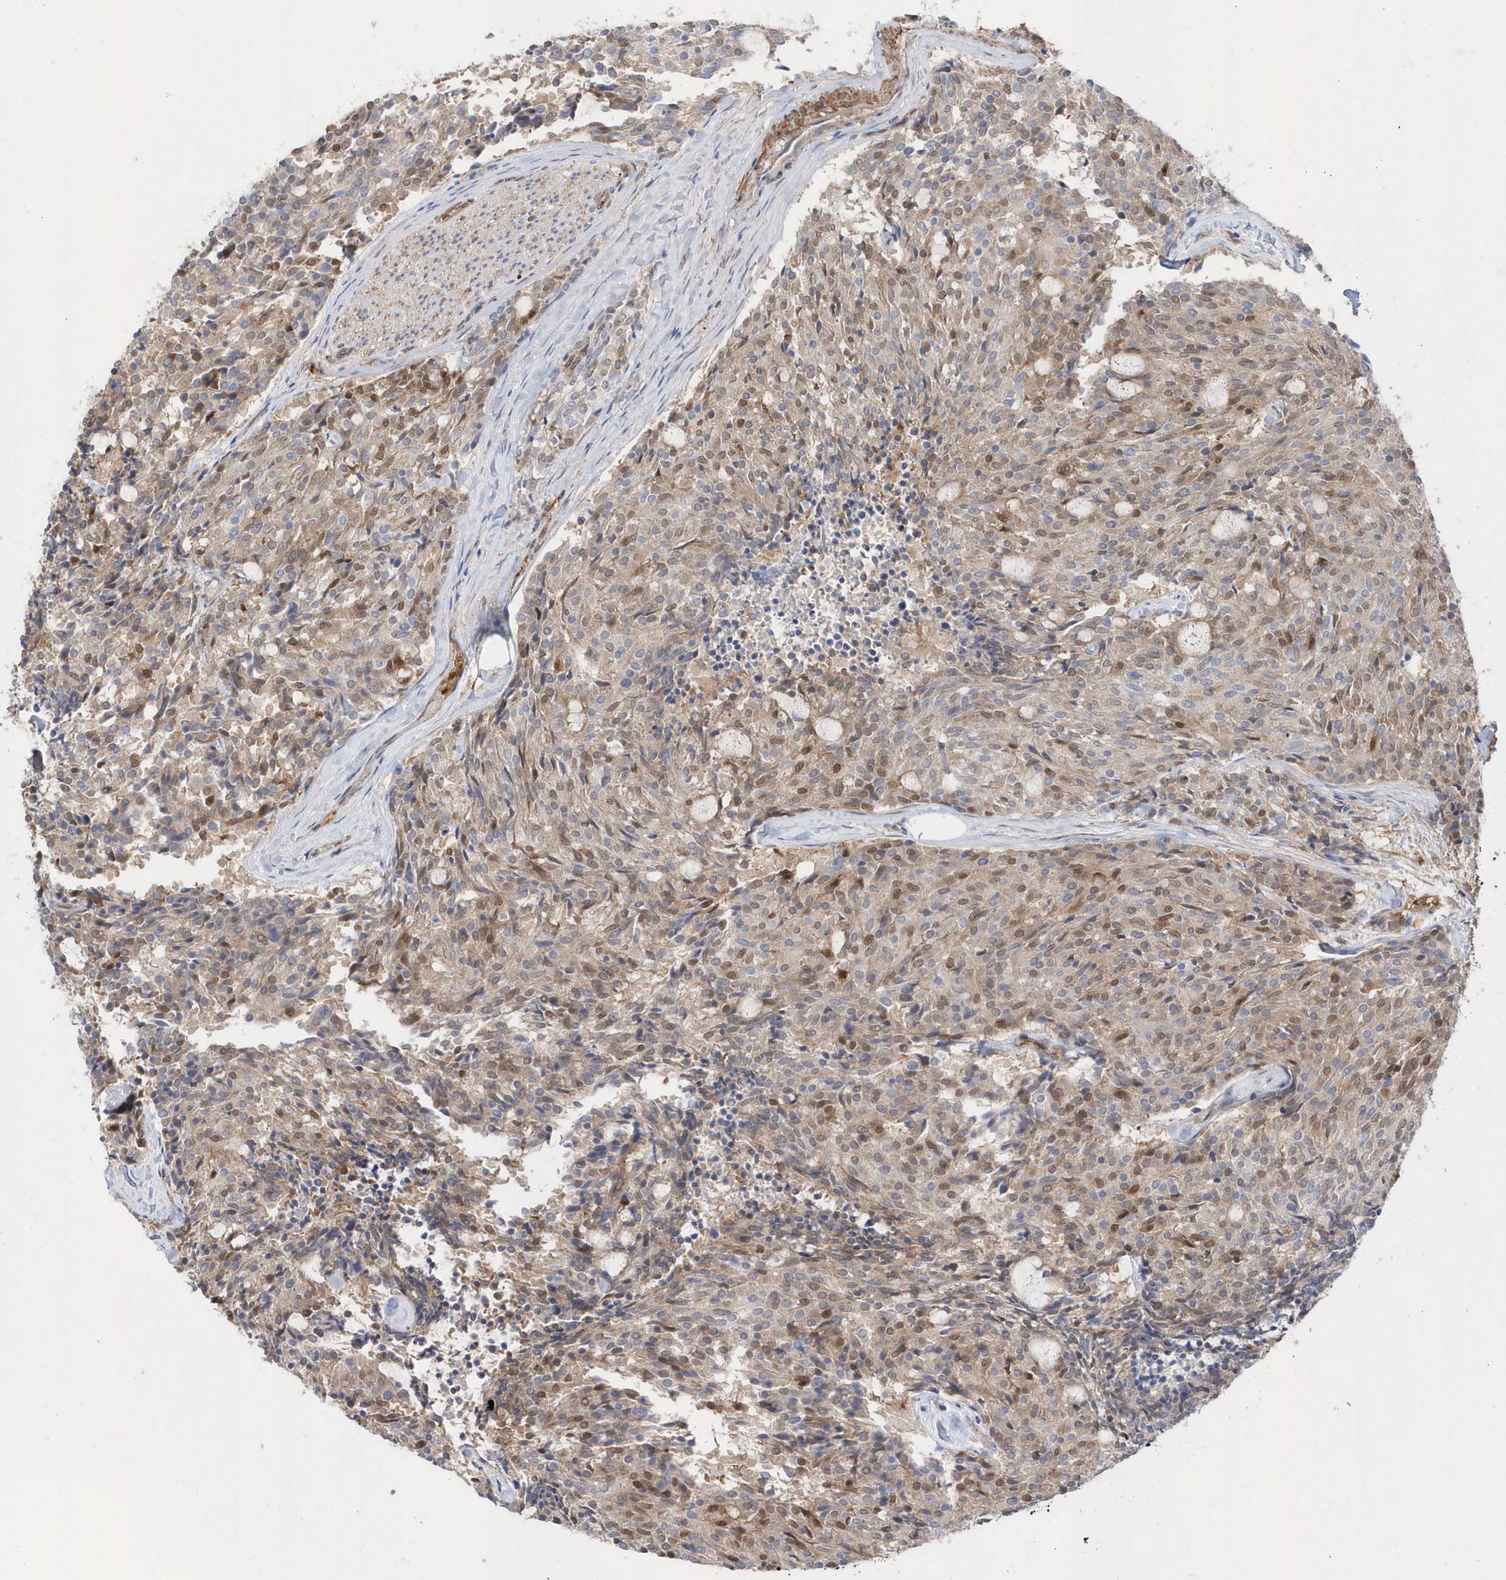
{"staining": {"intensity": "moderate", "quantity": "25%-75%", "location": "cytoplasmic/membranous,nuclear"}, "tissue": "carcinoid", "cell_type": "Tumor cells", "image_type": "cancer", "snomed": [{"axis": "morphology", "description": "Carcinoid, malignant, NOS"}, {"axis": "topography", "description": "Pancreas"}], "caption": "A medium amount of moderate cytoplasmic/membranous and nuclear expression is seen in approximately 25%-75% of tumor cells in carcinoid (malignant) tissue.", "gene": "BDH2", "patient": {"sex": "female", "age": 54}}